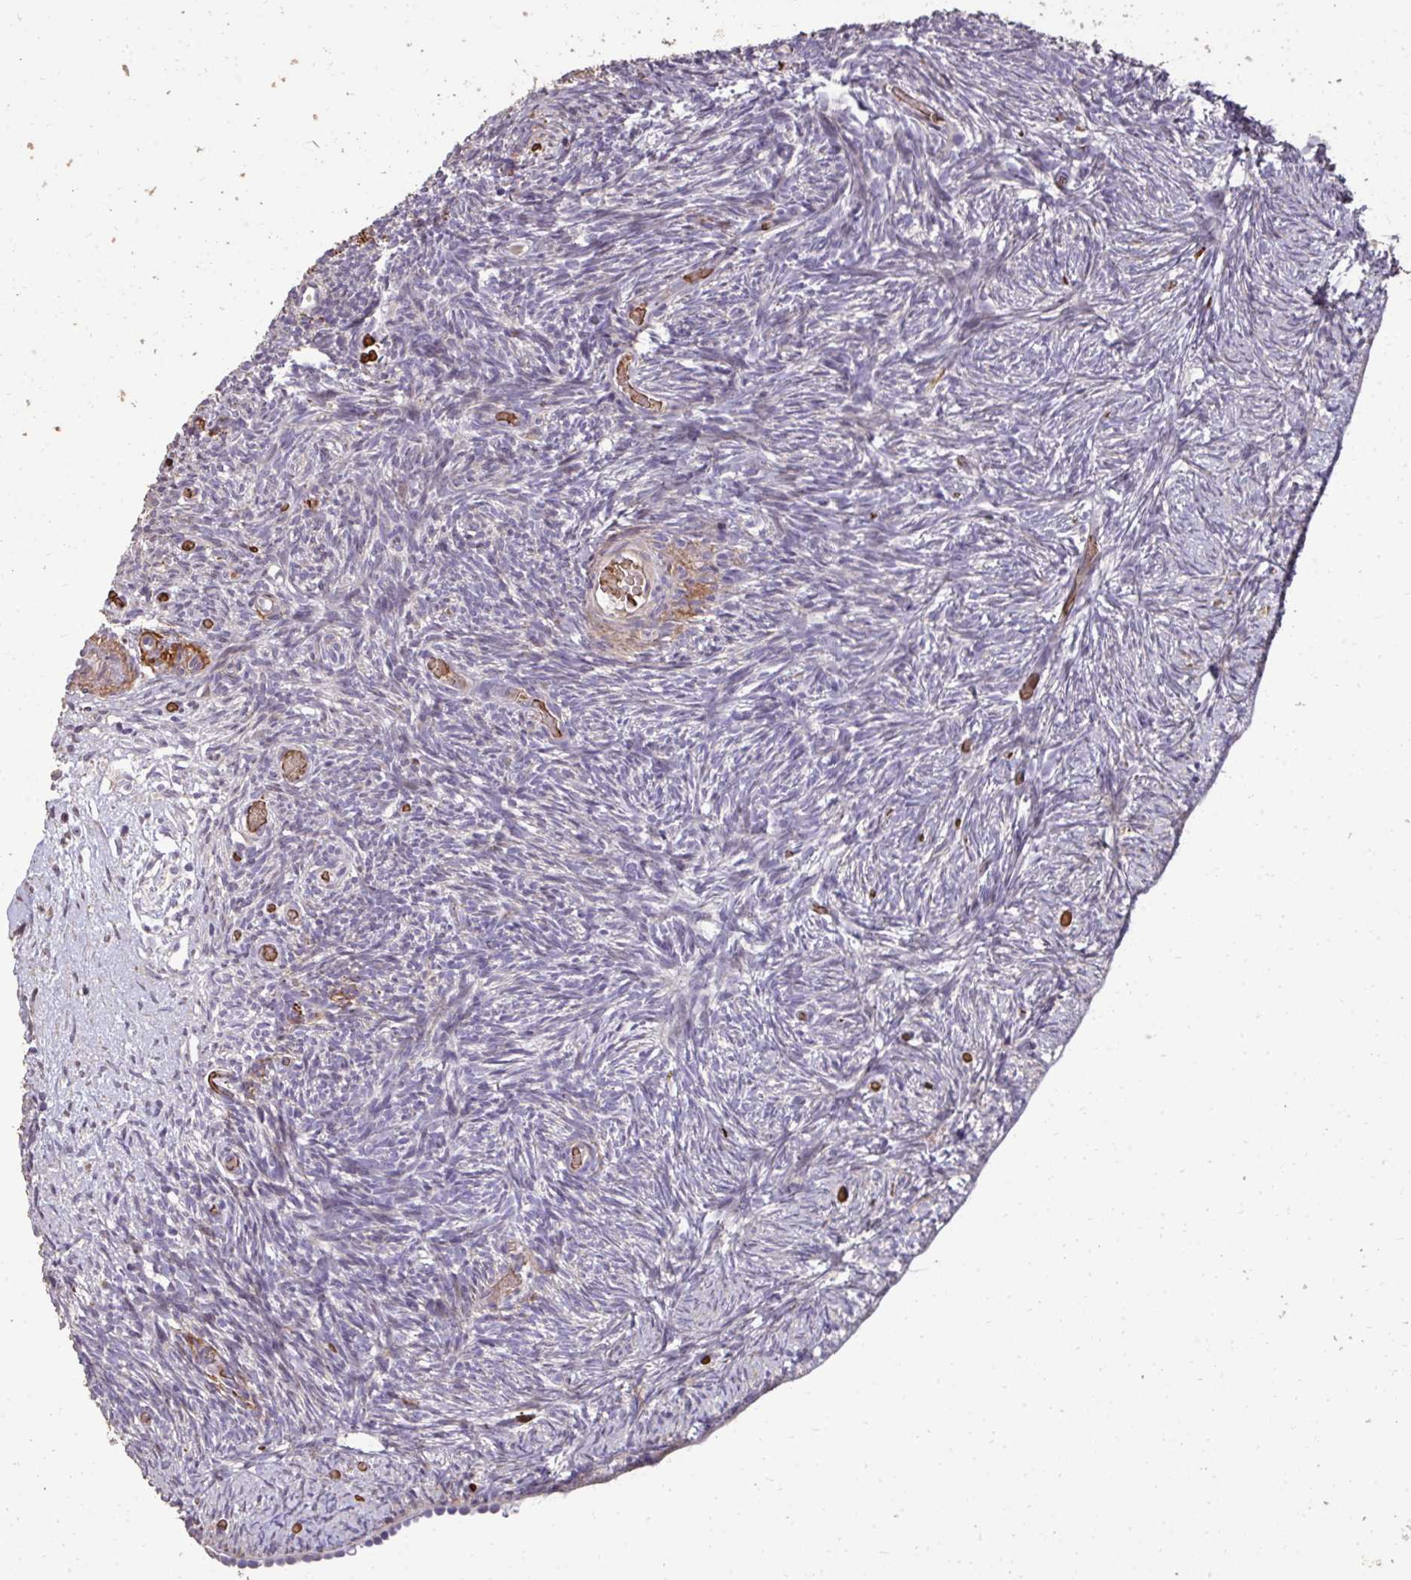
{"staining": {"intensity": "negative", "quantity": "none", "location": "none"}, "tissue": "ovary", "cell_type": "Follicle cells", "image_type": "normal", "snomed": [{"axis": "morphology", "description": "Normal tissue, NOS"}, {"axis": "topography", "description": "Ovary"}], "caption": "IHC micrograph of benign ovary stained for a protein (brown), which shows no expression in follicle cells. Brightfield microscopy of immunohistochemistry stained with DAB (3,3'-diaminobenzidine) (brown) and hematoxylin (blue), captured at high magnification.", "gene": "FIBCD1", "patient": {"sex": "female", "age": 39}}